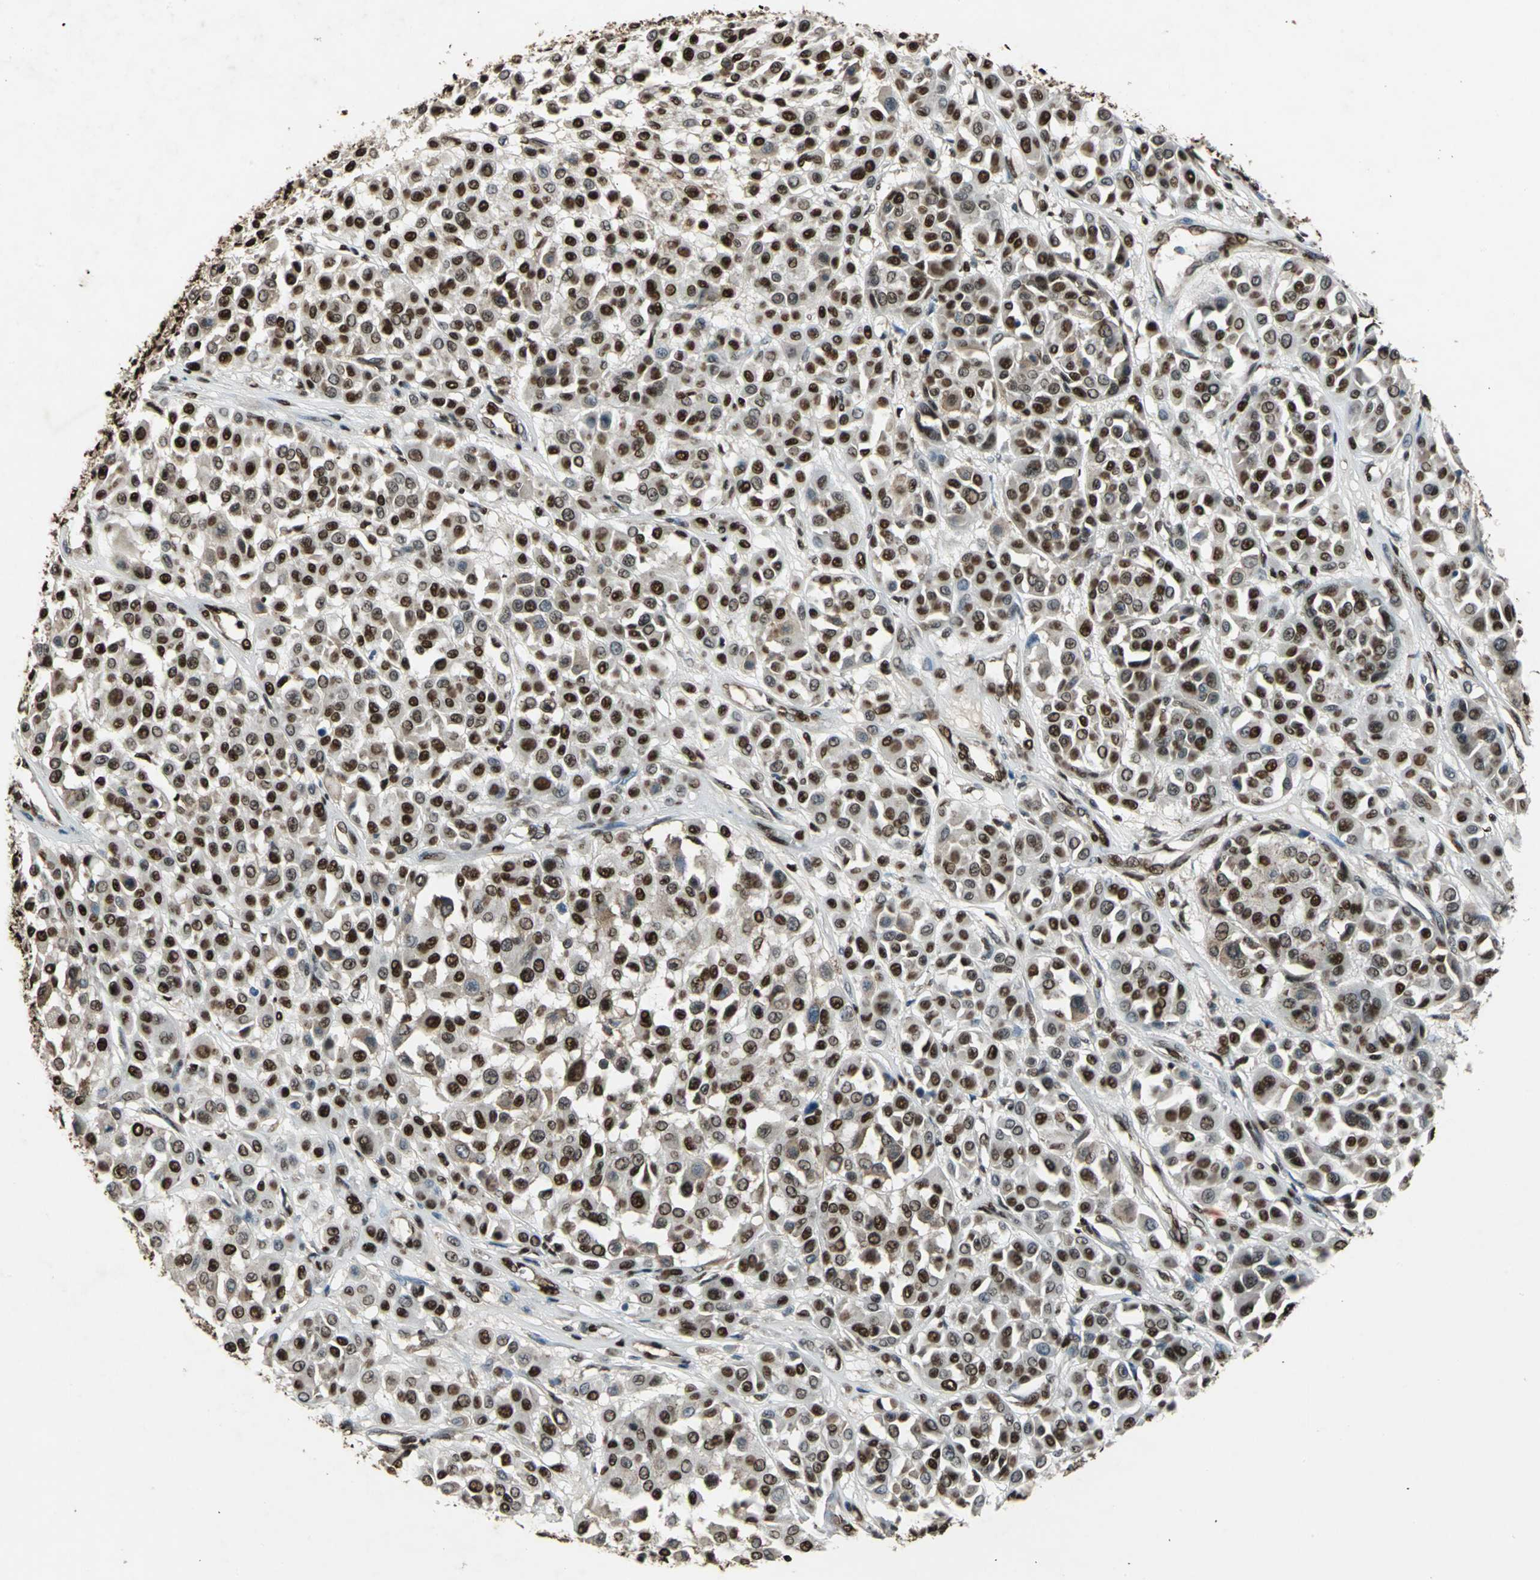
{"staining": {"intensity": "strong", "quantity": ">75%", "location": "nuclear"}, "tissue": "melanoma", "cell_type": "Tumor cells", "image_type": "cancer", "snomed": [{"axis": "morphology", "description": "Malignant melanoma, Metastatic site"}, {"axis": "topography", "description": "Soft tissue"}], "caption": "Protein staining of melanoma tissue reveals strong nuclear staining in about >75% of tumor cells.", "gene": "ANP32A", "patient": {"sex": "male", "age": 41}}